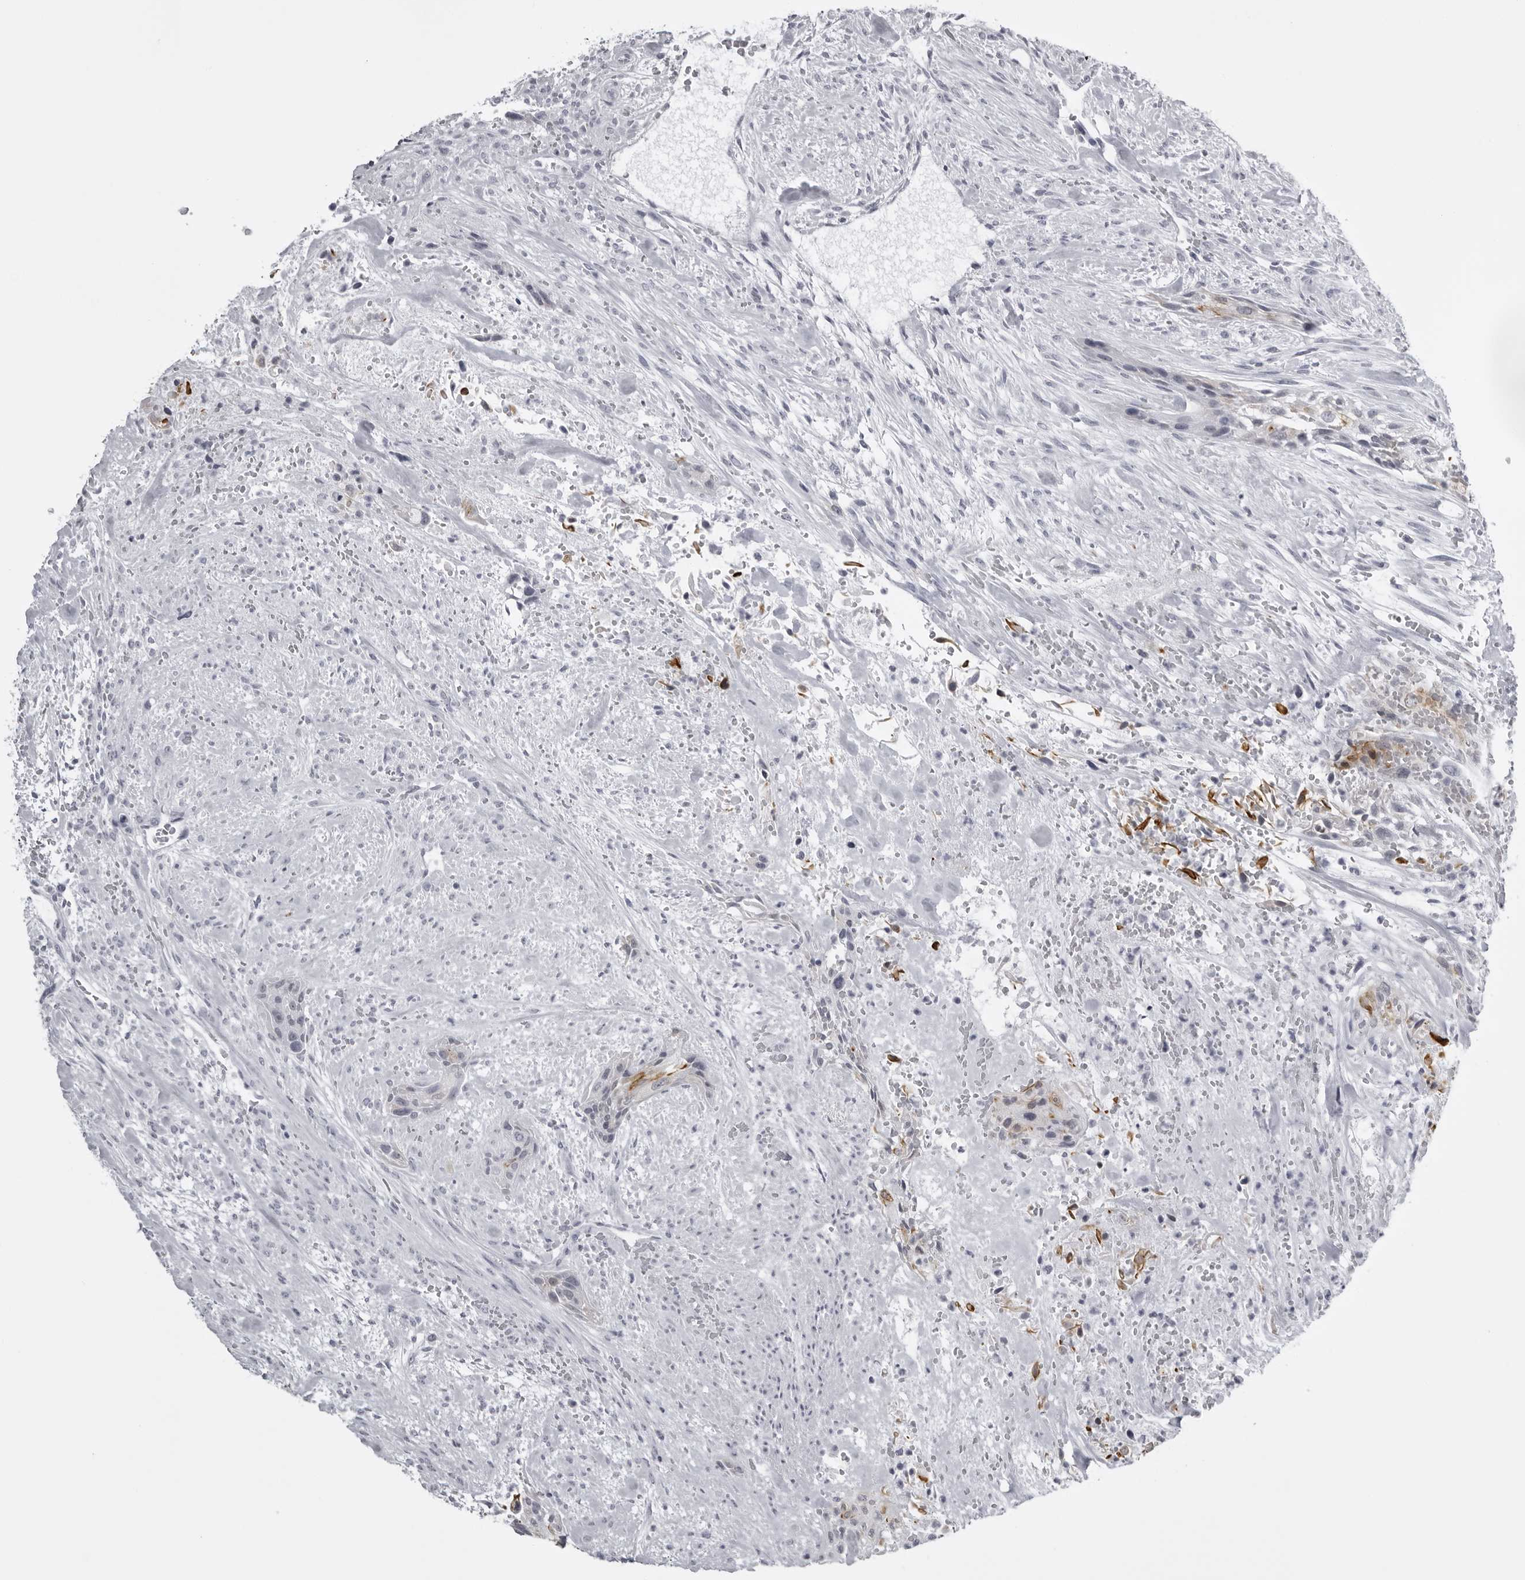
{"staining": {"intensity": "negative", "quantity": "none", "location": "none"}, "tissue": "urothelial cancer", "cell_type": "Tumor cells", "image_type": "cancer", "snomed": [{"axis": "morphology", "description": "Urothelial carcinoma, High grade"}, {"axis": "topography", "description": "Urinary bladder"}], "caption": "High-grade urothelial carcinoma was stained to show a protein in brown. There is no significant staining in tumor cells.", "gene": "UROD", "patient": {"sex": "male", "age": 35}}